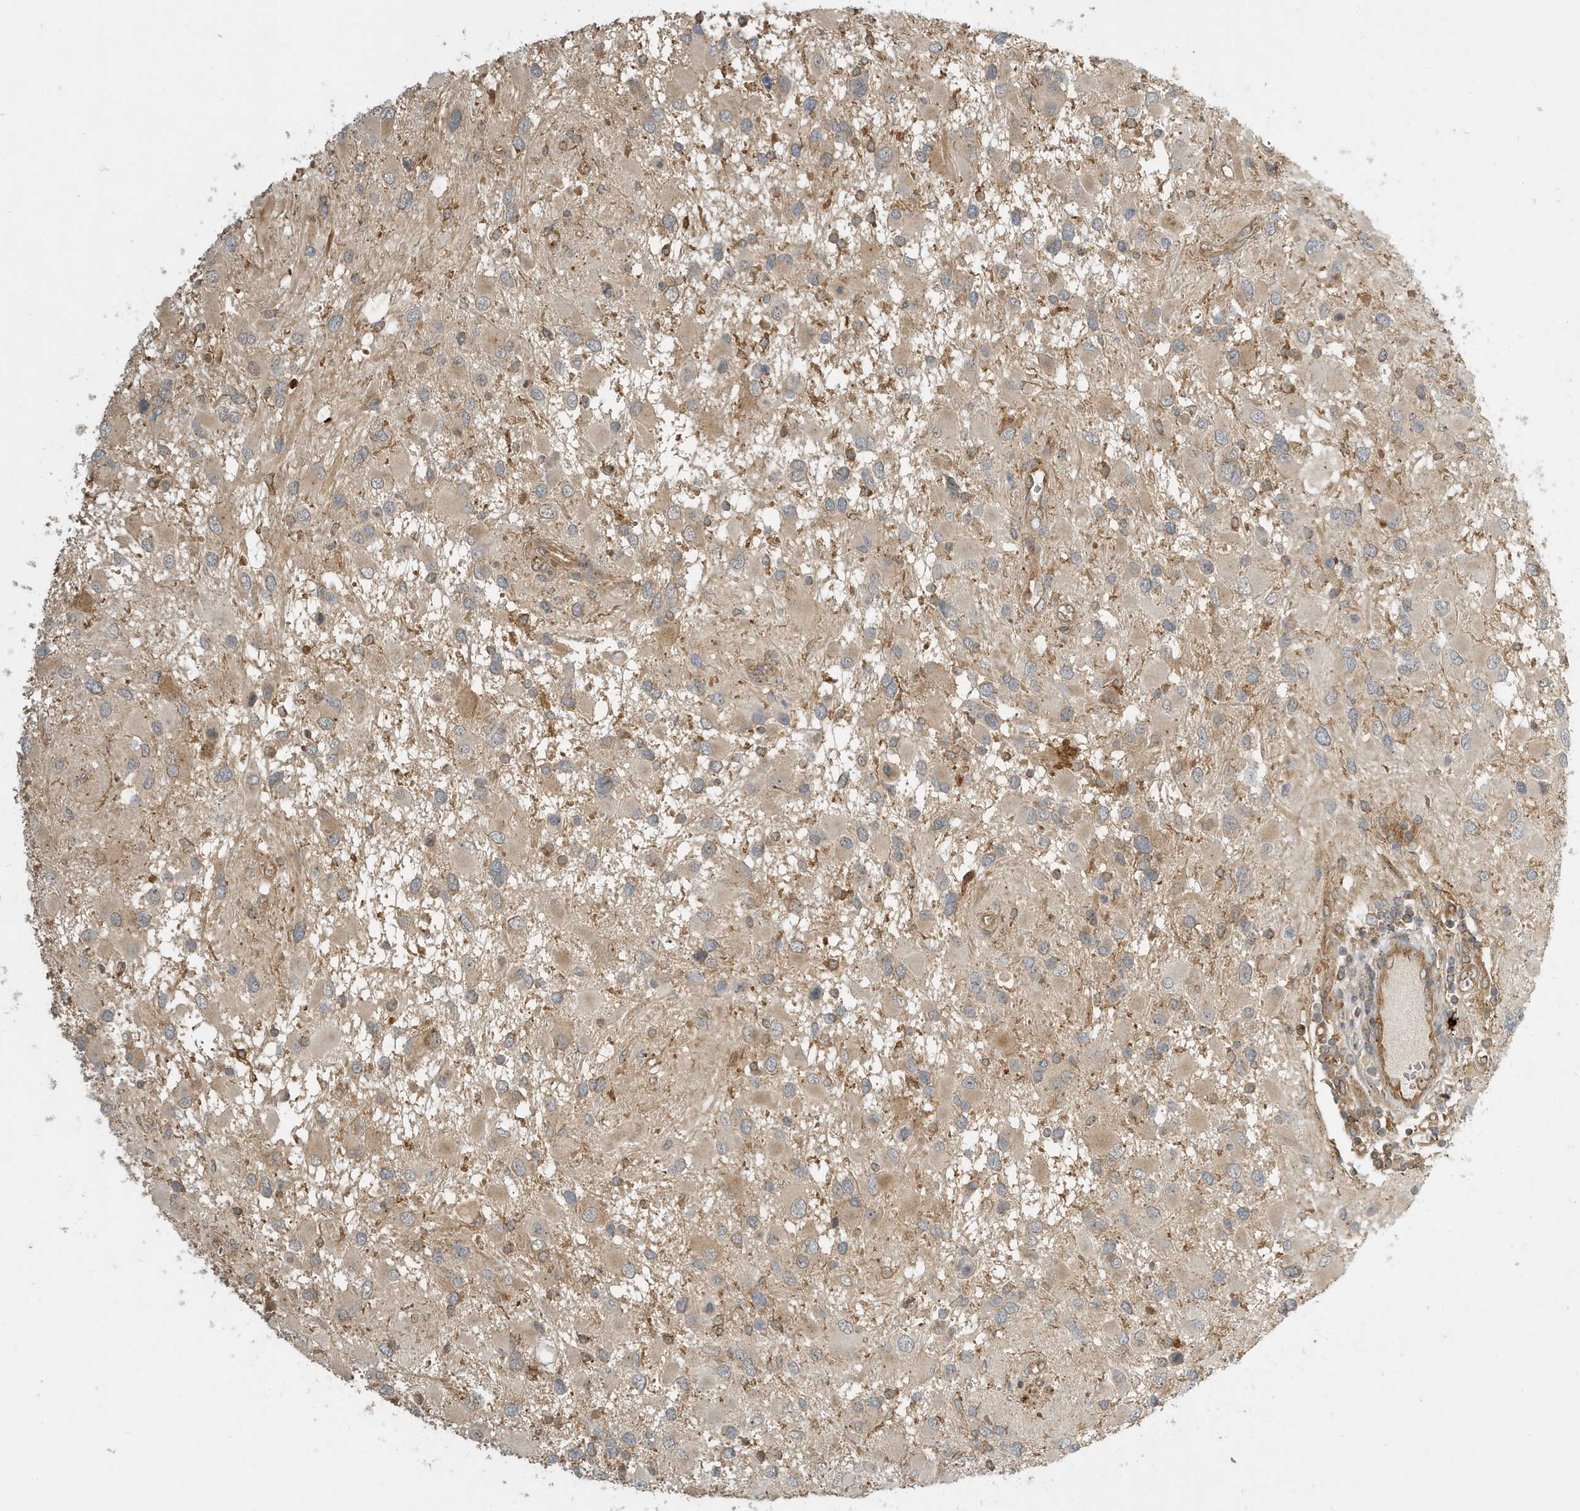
{"staining": {"intensity": "weak", "quantity": "<25%", "location": "cytoplasmic/membranous"}, "tissue": "glioma", "cell_type": "Tumor cells", "image_type": "cancer", "snomed": [{"axis": "morphology", "description": "Glioma, malignant, High grade"}, {"axis": "topography", "description": "Brain"}], "caption": "There is no significant expression in tumor cells of glioma.", "gene": "FYCO1", "patient": {"sex": "male", "age": 53}}